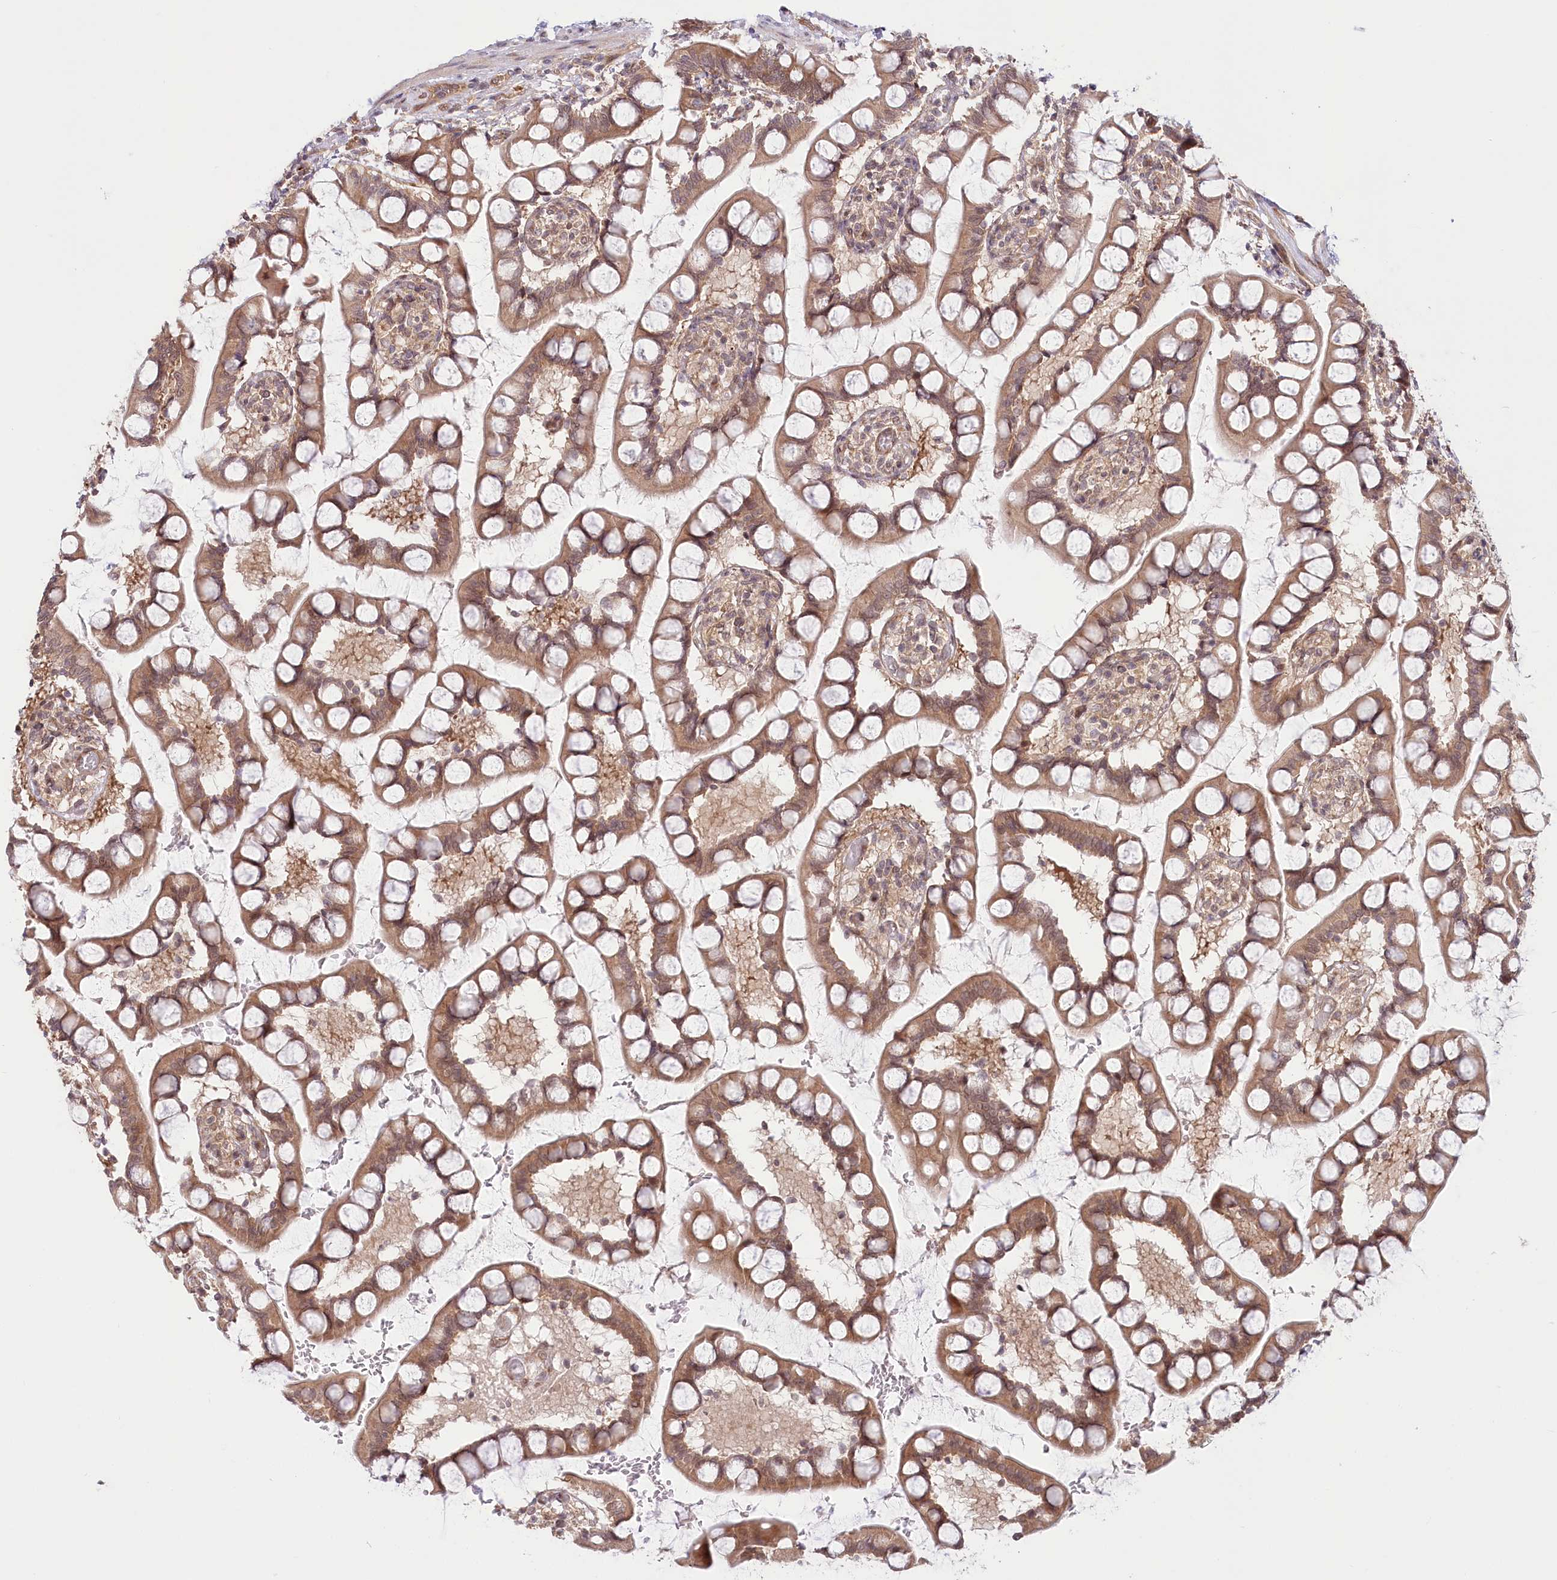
{"staining": {"intensity": "strong", "quantity": "25%-75%", "location": "cytoplasmic/membranous"}, "tissue": "small intestine", "cell_type": "Glandular cells", "image_type": "normal", "snomed": [{"axis": "morphology", "description": "Normal tissue, NOS"}, {"axis": "topography", "description": "Small intestine"}], "caption": "Immunohistochemistry (IHC) of normal human small intestine reveals high levels of strong cytoplasmic/membranous positivity in approximately 25%-75% of glandular cells.", "gene": "CEP70", "patient": {"sex": "male", "age": 52}}